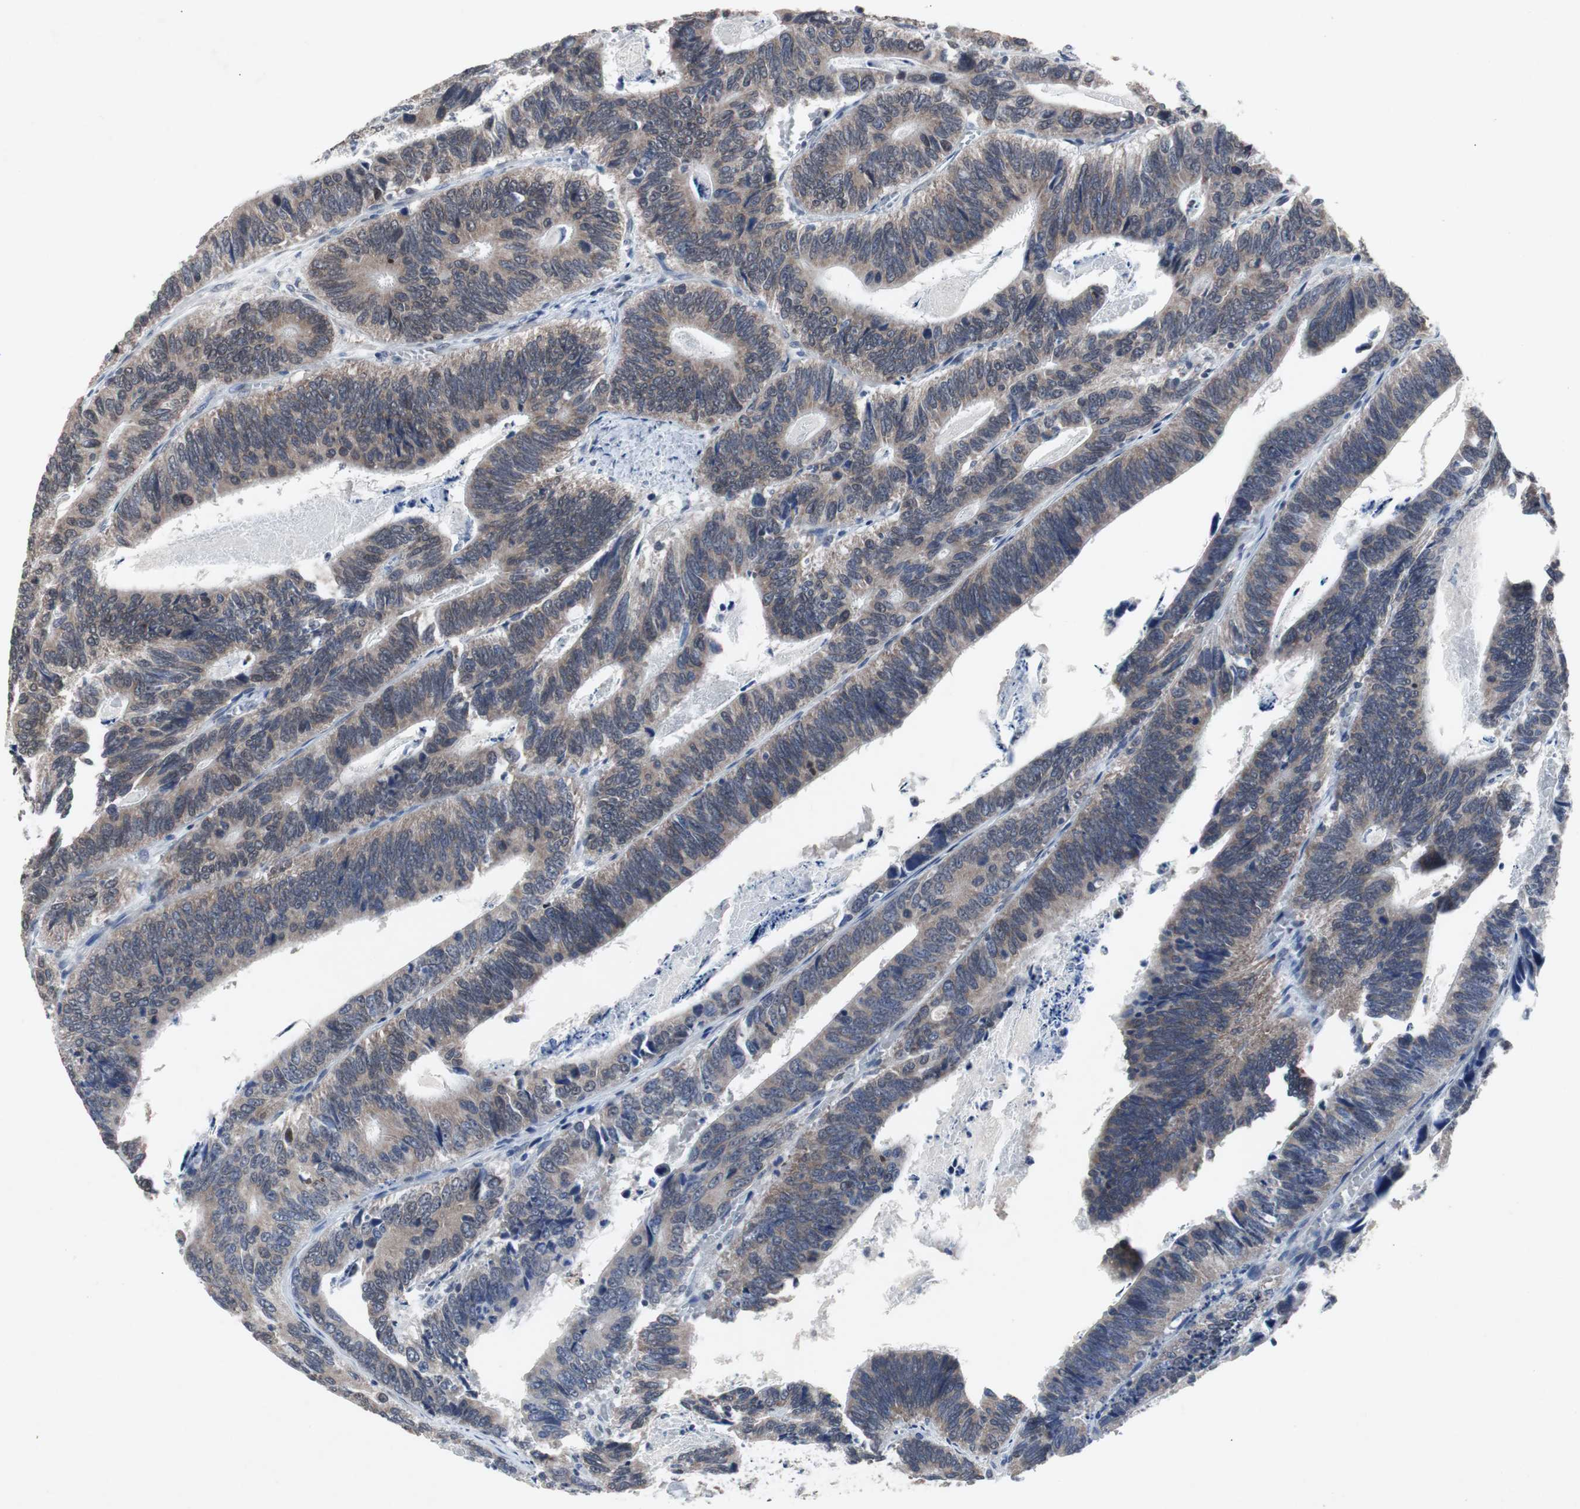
{"staining": {"intensity": "weak", "quantity": ">75%", "location": "cytoplasmic/membranous"}, "tissue": "colorectal cancer", "cell_type": "Tumor cells", "image_type": "cancer", "snomed": [{"axis": "morphology", "description": "Adenocarcinoma, NOS"}, {"axis": "topography", "description": "Colon"}], "caption": "Immunohistochemistry (IHC) staining of colorectal cancer (adenocarcinoma), which exhibits low levels of weak cytoplasmic/membranous expression in about >75% of tumor cells indicating weak cytoplasmic/membranous protein positivity. The staining was performed using DAB (3,3'-diaminobenzidine) (brown) for protein detection and nuclei were counterstained in hematoxylin (blue).", "gene": "RBM47", "patient": {"sex": "male", "age": 72}}